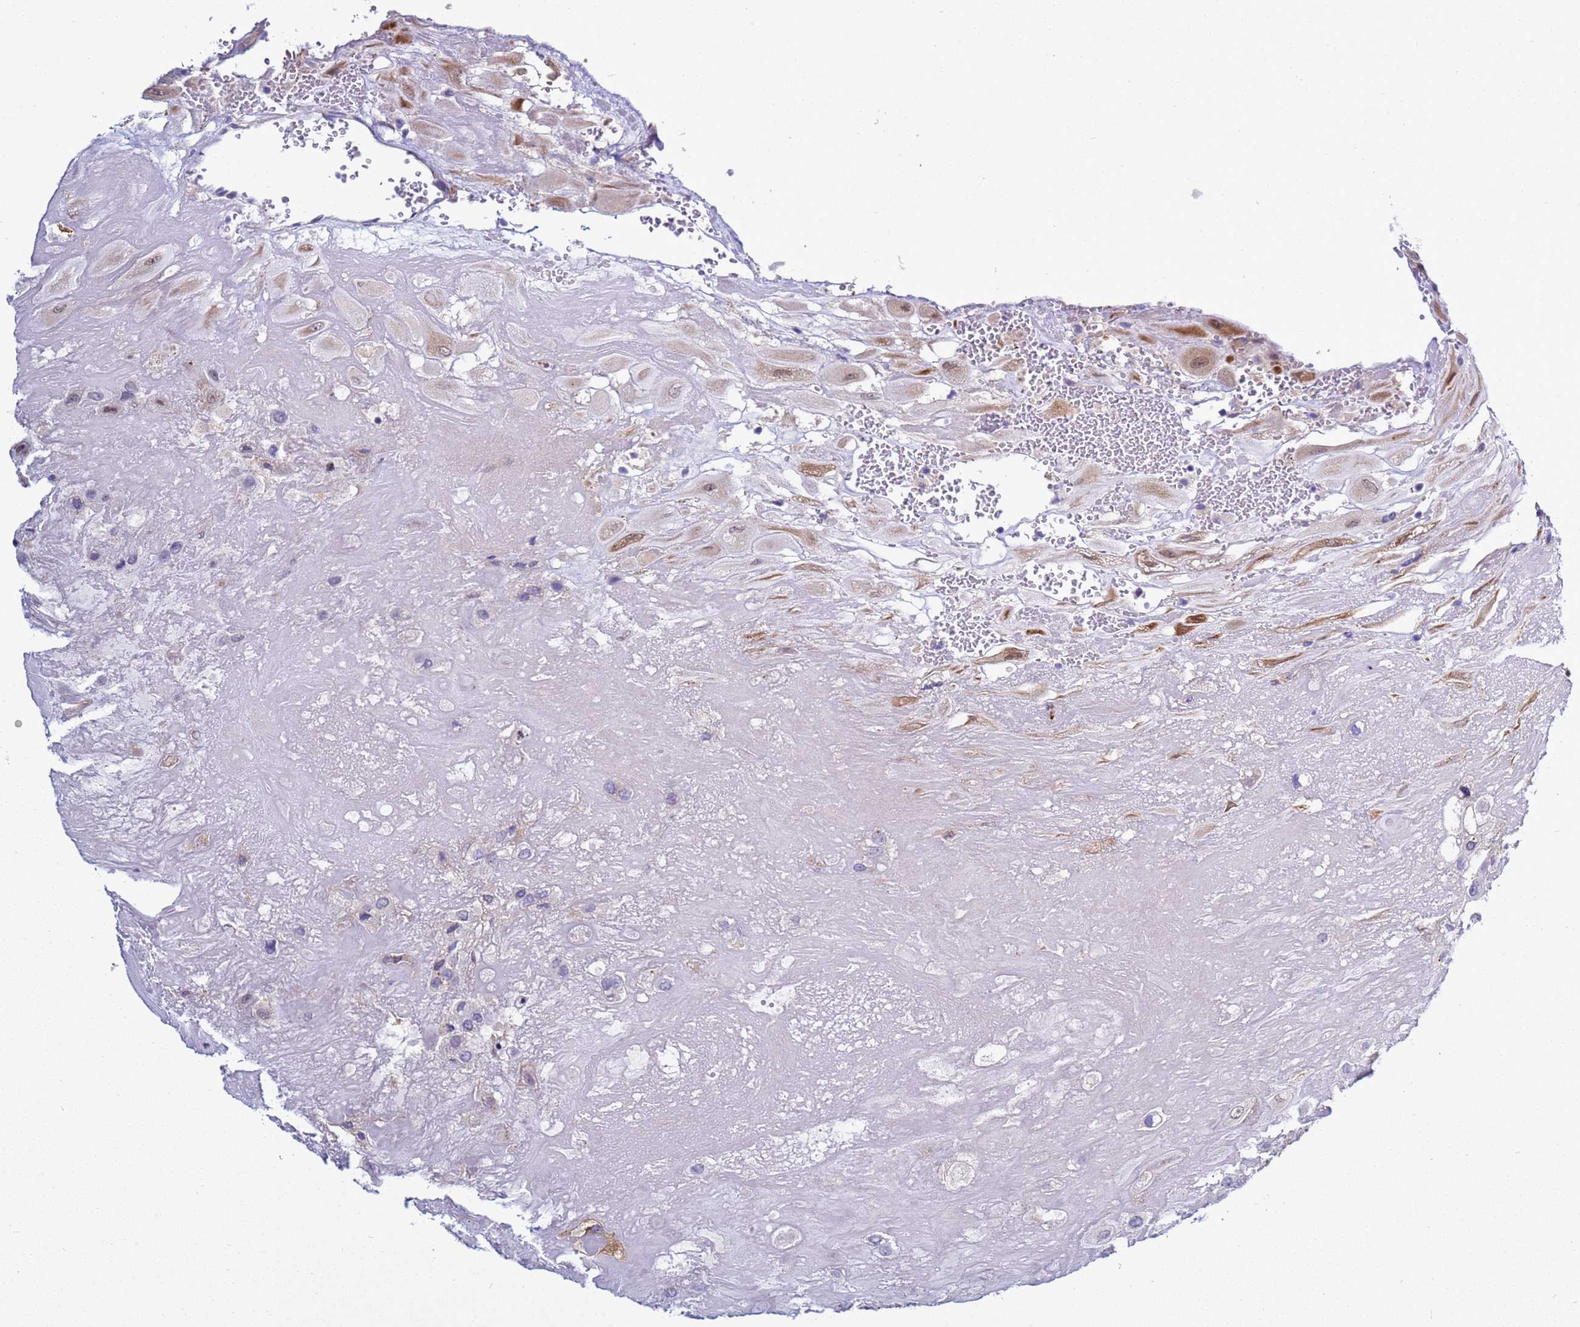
{"staining": {"intensity": "moderate", "quantity": "<25%", "location": "cytoplasmic/membranous,nuclear"}, "tissue": "placenta", "cell_type": "Decidual cells", "image_type": "normal", "snomed": [{"axis": "morphology", "description": "Normal tissue, NOS"}, {"axis": "topography", "description": "Placenta"}], "caption": "Protein staining of normal placenta exhibits moderate cytoplasmic/membranous,nuclear staining in approximately <25% of decidual cells.", "gene": "NAT1", "patient": {"sex": "female", "age": 32}}